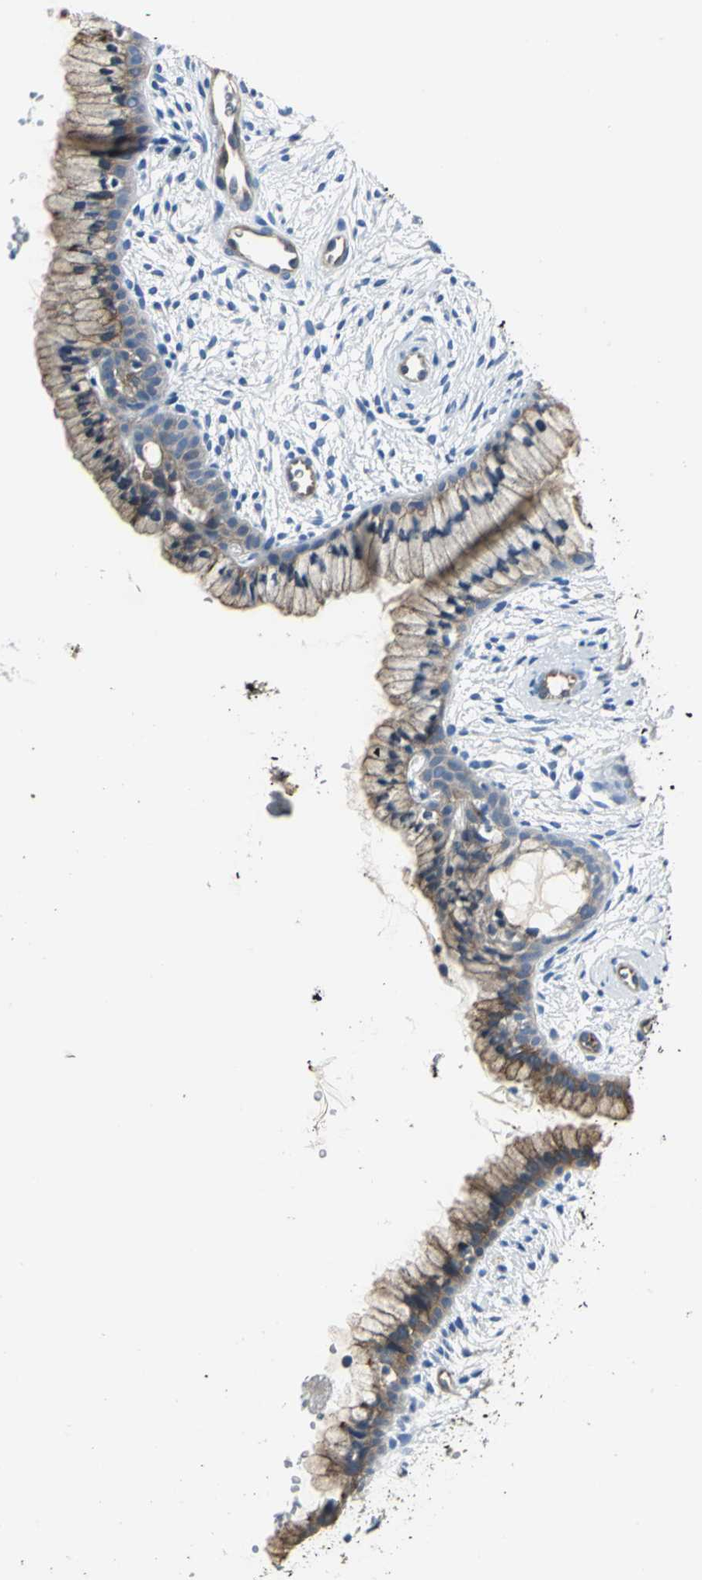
{"staining": {"intensity": "moderate", "quantity": ">75%", "location": "cytoplasmic/membranous"}, "tissue": "cervix", "cell_type": "Glandular cells", "image_type": "normal", "snomed": [{"axis": "morphology", "description": "Normal tissue, NOS"}, {"axis": "topography", "description": "Cervix"}], "caption": "Human cervix stained for a protein (brown) shows moderate cytoplasmic/membranous positive expression in approximately >75% of glandular cells.", "gene": "ENSG00000285130", "patient": {"sex": "female", "age": 39}}